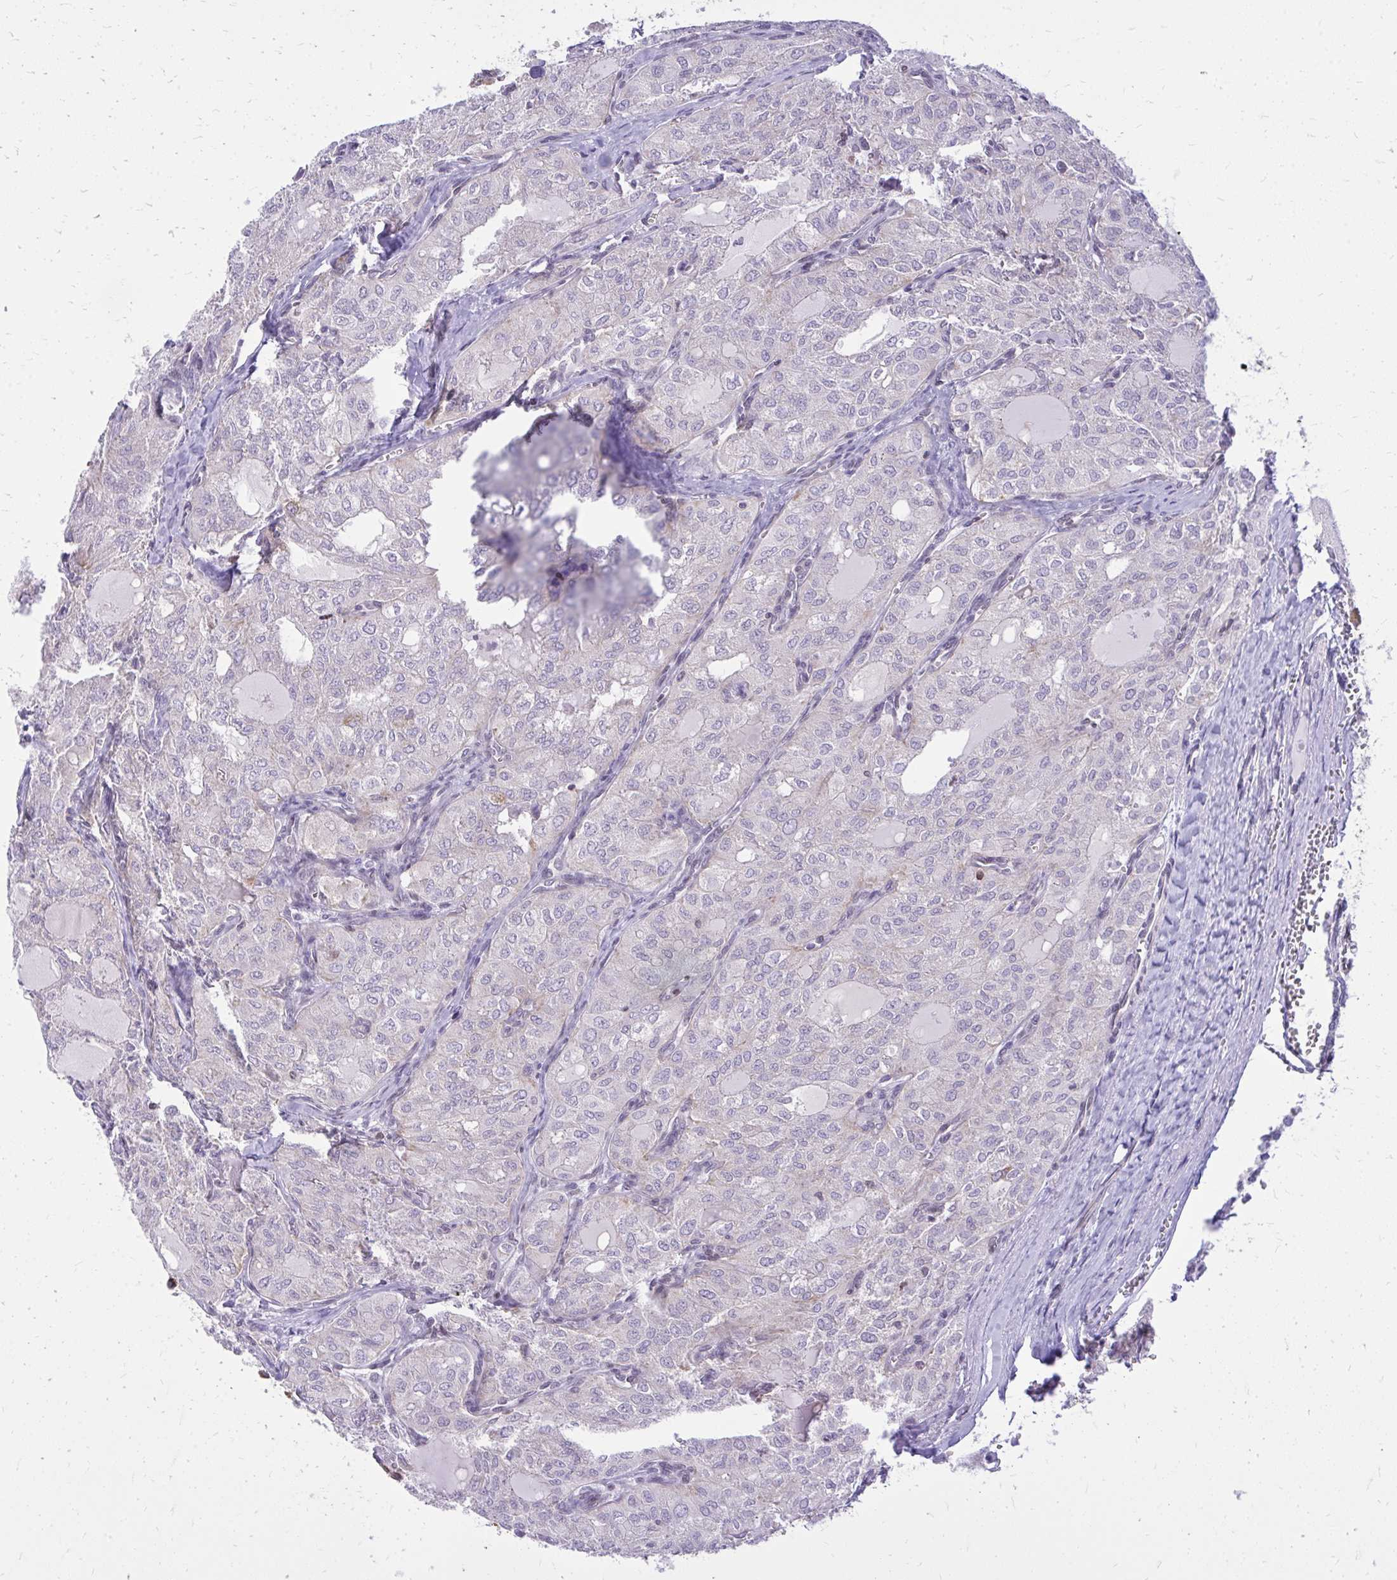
{"staining": {"intensity": "negative", "quantity": "none", "location": "none"}, "tissue": "thyroid cancer", "cell_type": "Tumor cells", "image_type": "cancer", "snomed": [{"axis": "morphology", "description": "Follicular adenoma carcinoma, NOS"}, {"axis": "topography", "description": "Thyroid gland"}], "caption": "Tumor cells are negative for brown protein staining in follicular adenoma carcinoma (thyroid).", "gene": "RPS6KA2", "patient": {"sex": "male", "age": 75}}